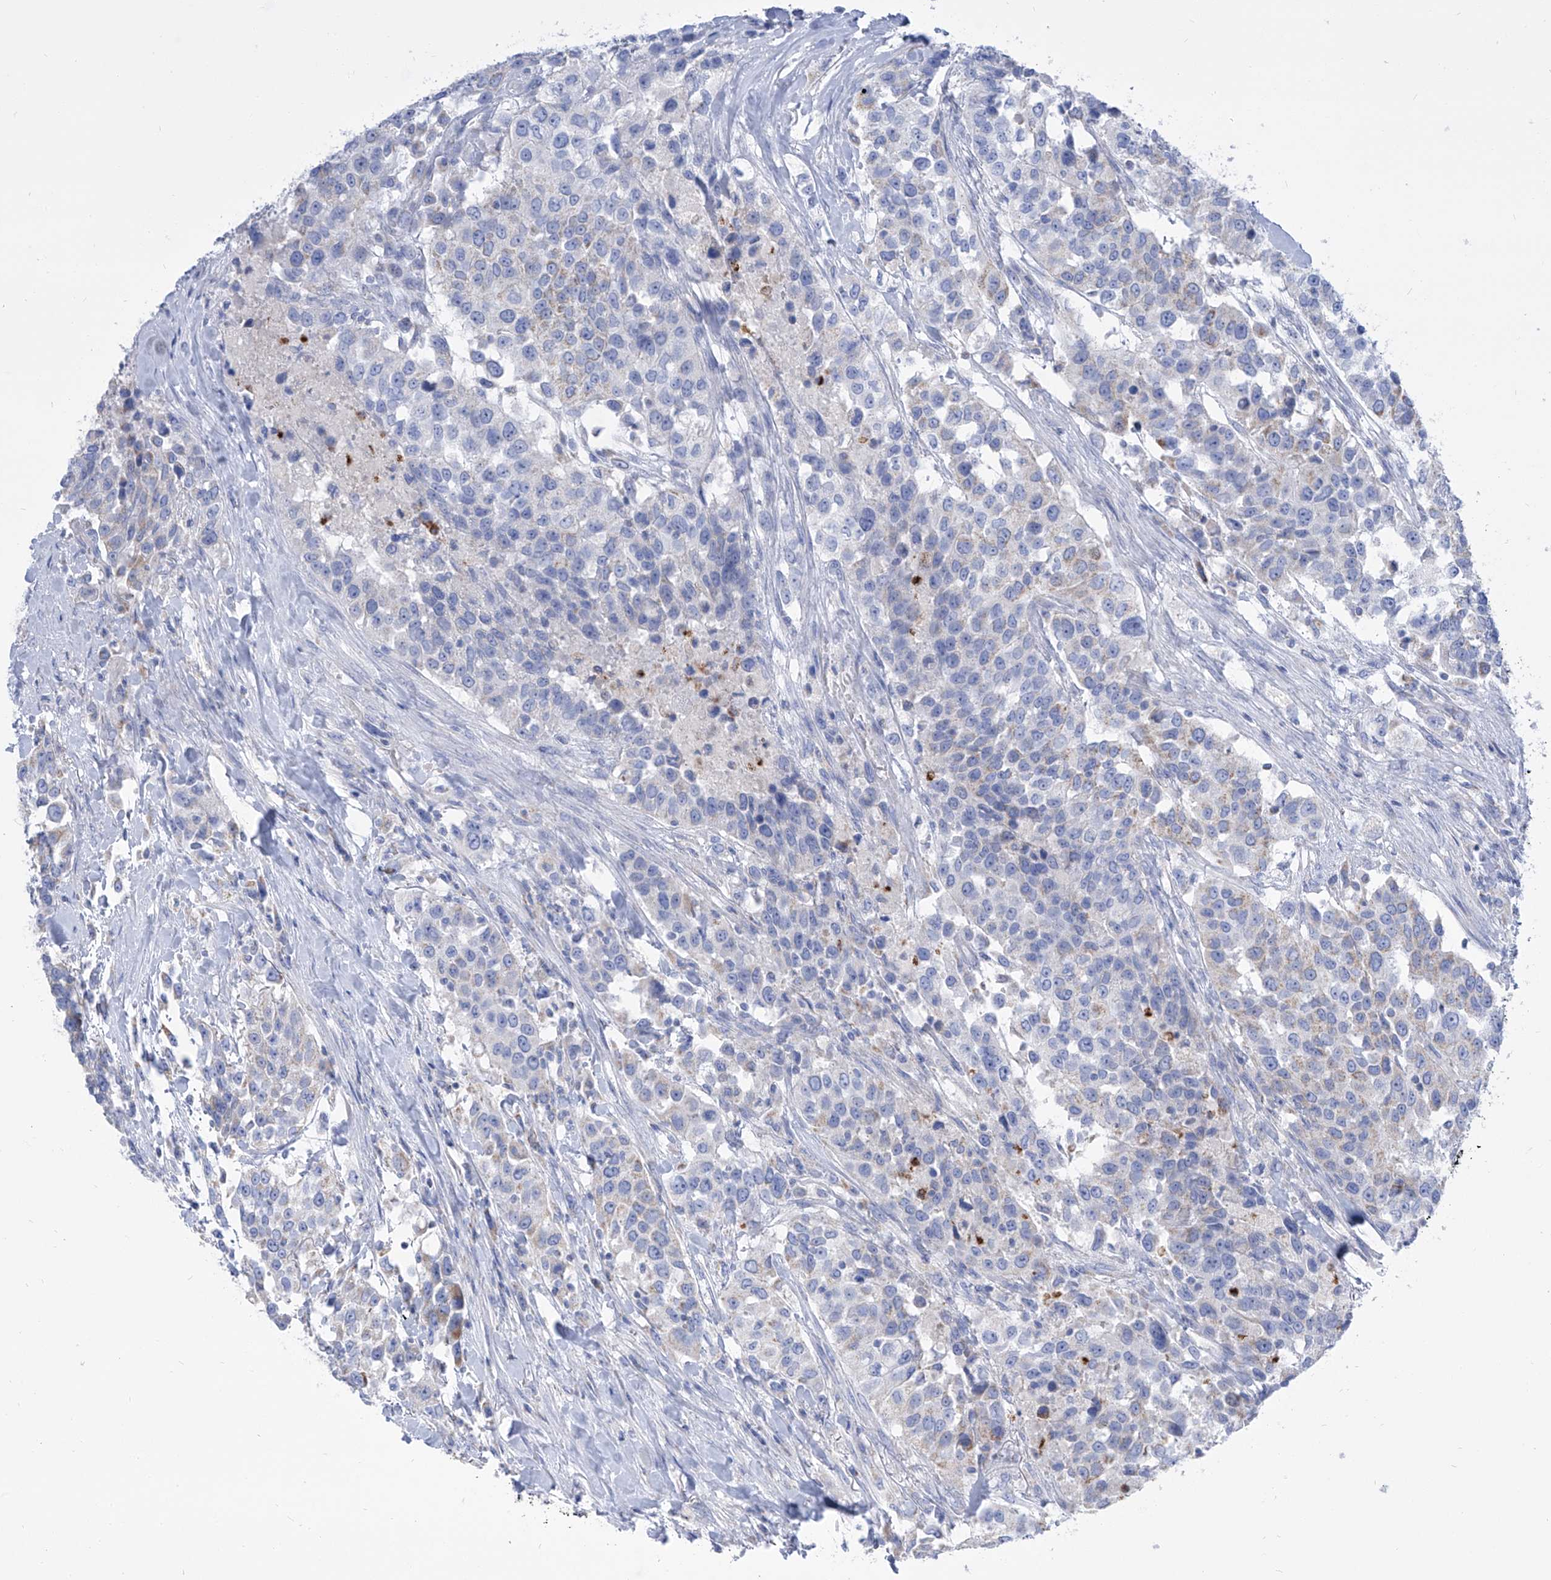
{"staining": {"intensity": "negative", "quantity": "none", "location": "none"}, "tissue": "urothelial cancer", "cell_type": "Tumor cells", "image_type": "cancer", "snomed": [{"axis": "morphology", "description": "Urothelial carcinoma, High grade"}, {"axis": "topography", "description": "Urinary bladder"}], "caption": "IHC of urothelial cancer demonstrates no expression in tumor cells. (DAB immunohistochemistry, high magnification).", "gene": "COQ3", "patient": {"sex": "female", "age": 80}}